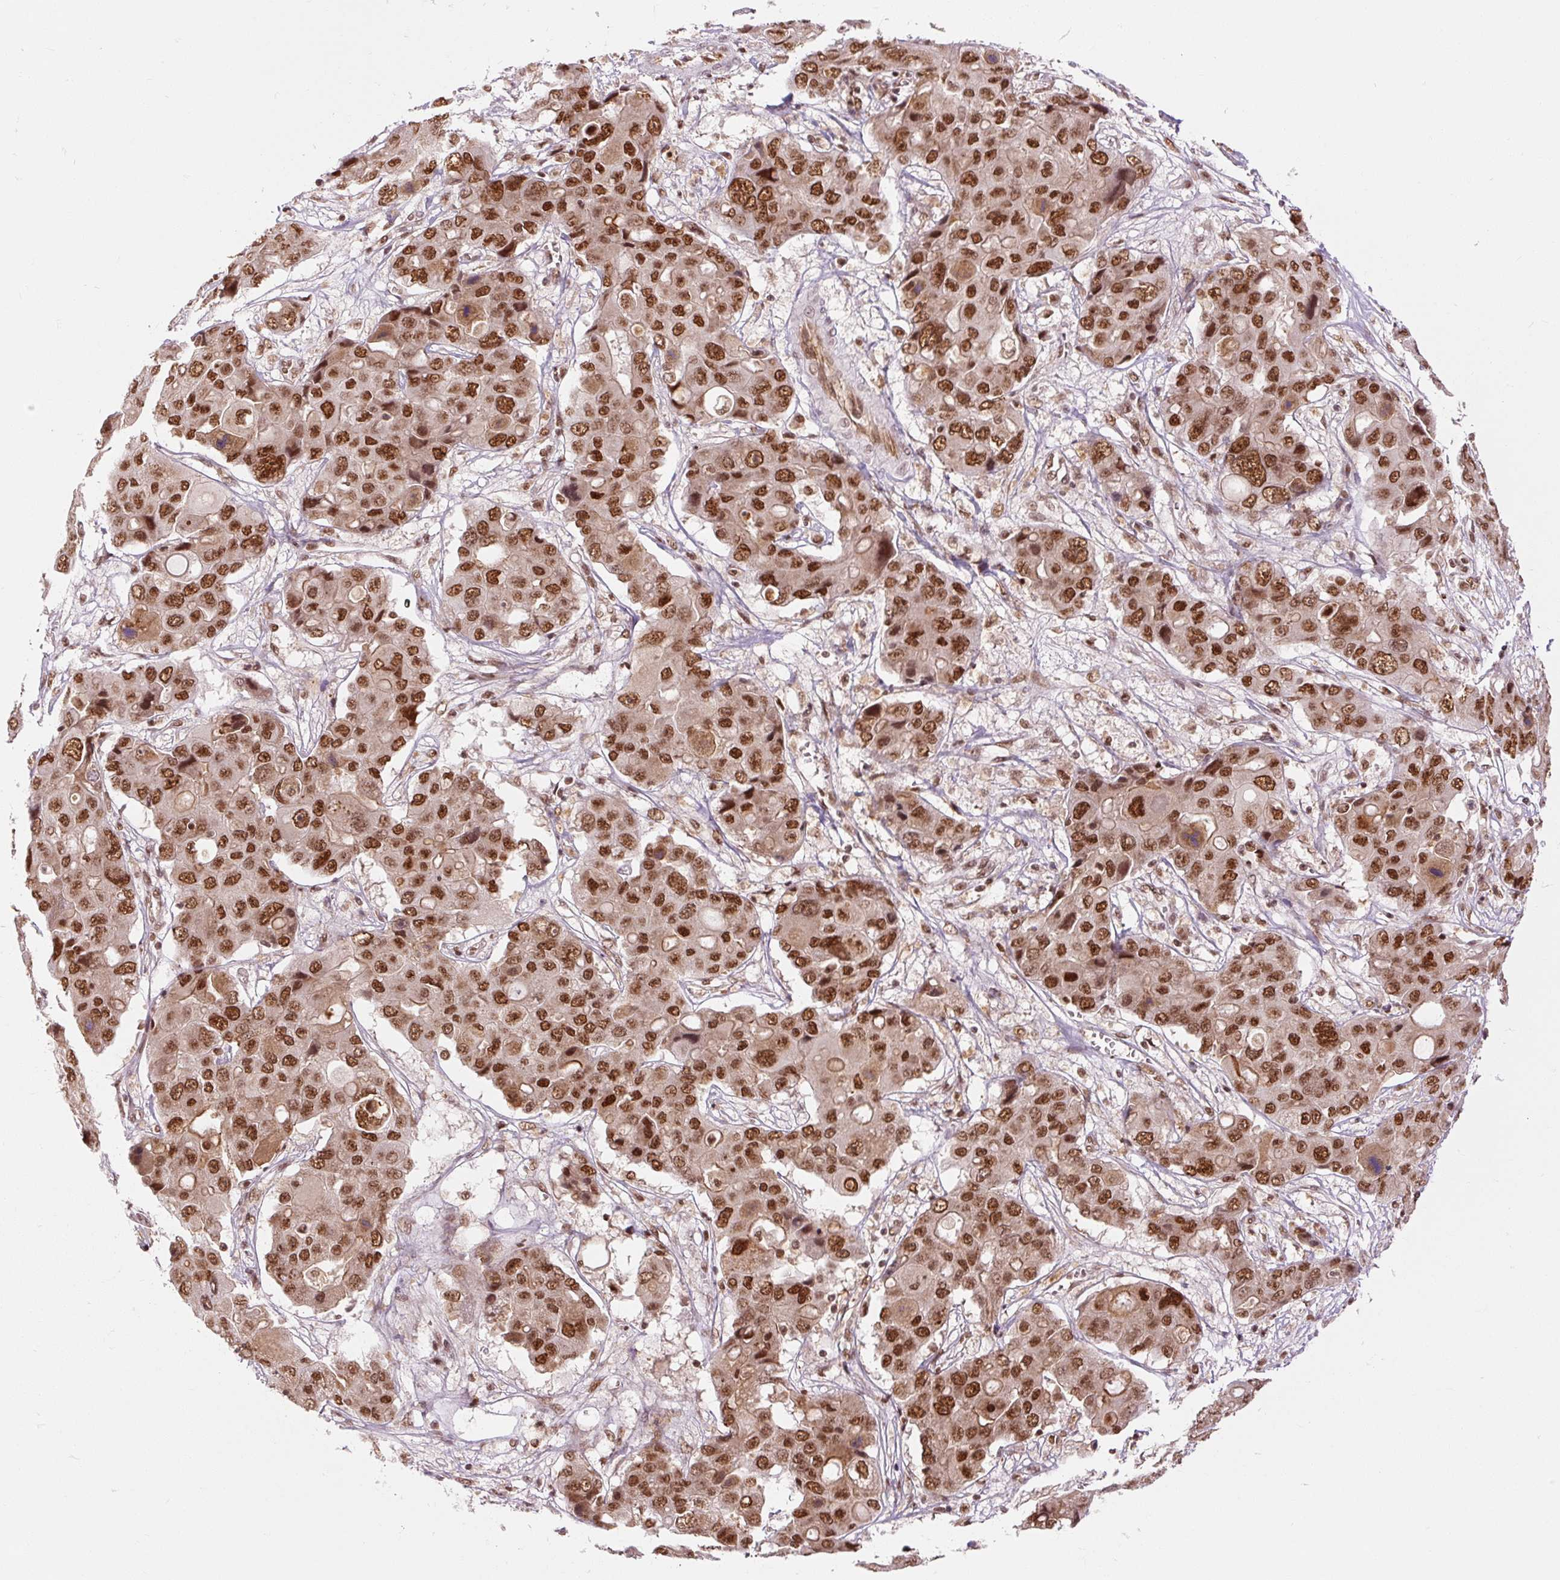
{"staining": {"intensity": "strong", "quantity": ">75%", "location": "nuclear"}, "tissue": "liver cancer", "cell_type": "Tumor cells", "image_type": "cancer", "snomed": [{"axis": "morphology", "description": "Cholangiocarcinoma"}, {"axis": "topography", "description": "Liver"}], "caption": "Tumor cells reveal strong nuclear staining in approximately >75% of cells in liver cholangiocarcinoma.", "gene": "CSTF1", "patient": {"sex": "male", "age": 67}}